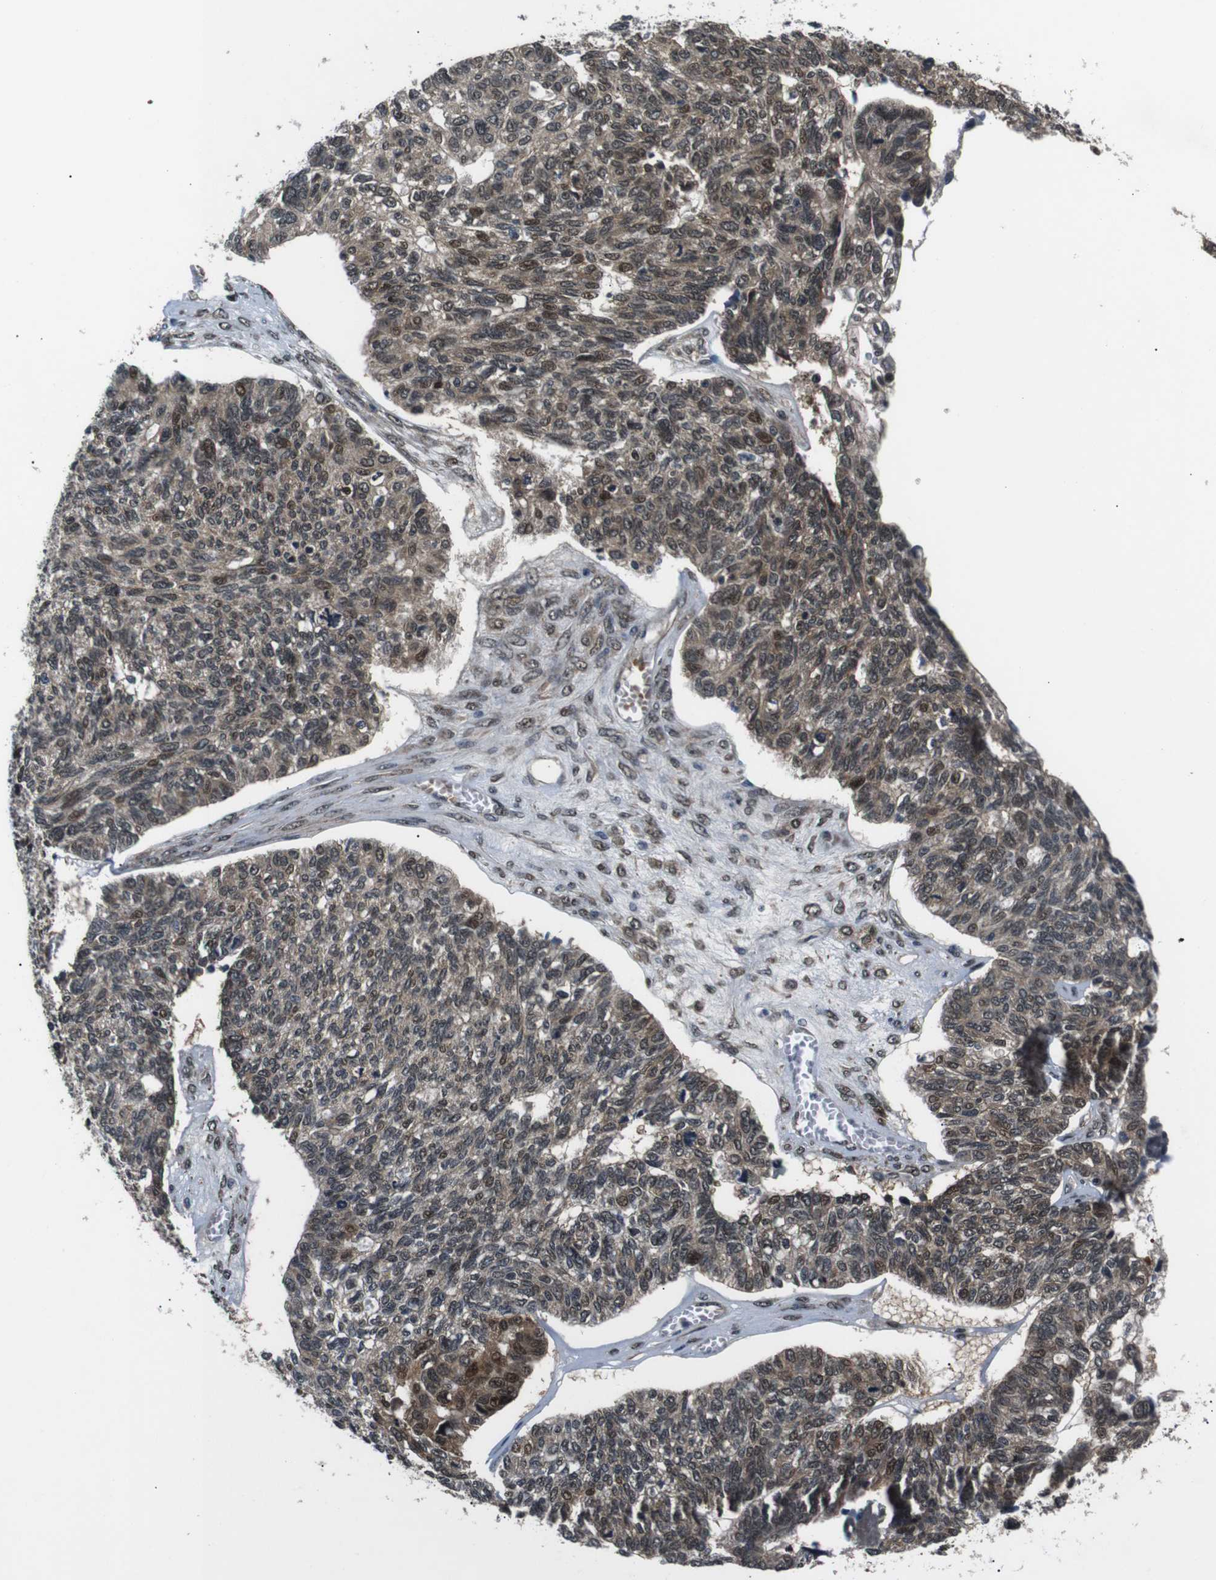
{"staining": {"intensity": "moderate", "quantity": ">75%", "location": "cytoplasmic/membranous,nuclear"}, "tissue": "ovarian cancer", "cell_type": "Tumor cells", "image_type": "cancer", "snomed": [{"axis": "morphology", "description": "Cystadenocarcinoma, serous, NOS"}, {"axis": "topography", "description": "Ovary"}], "caption": "High-magnification brightfield microscopy of ovarian serous cystadenocarcinoma stained with DAB (3,3'-diaminobenzidine) (brown) and counterstained with hematoxylin (blue). tumor cells exhibit moderate cytoplasmic/membranous and nuclear expression is present in approximately>75% of cells.", "gene": "SKP1", "patient": {"sex": "female", "age": 79}}